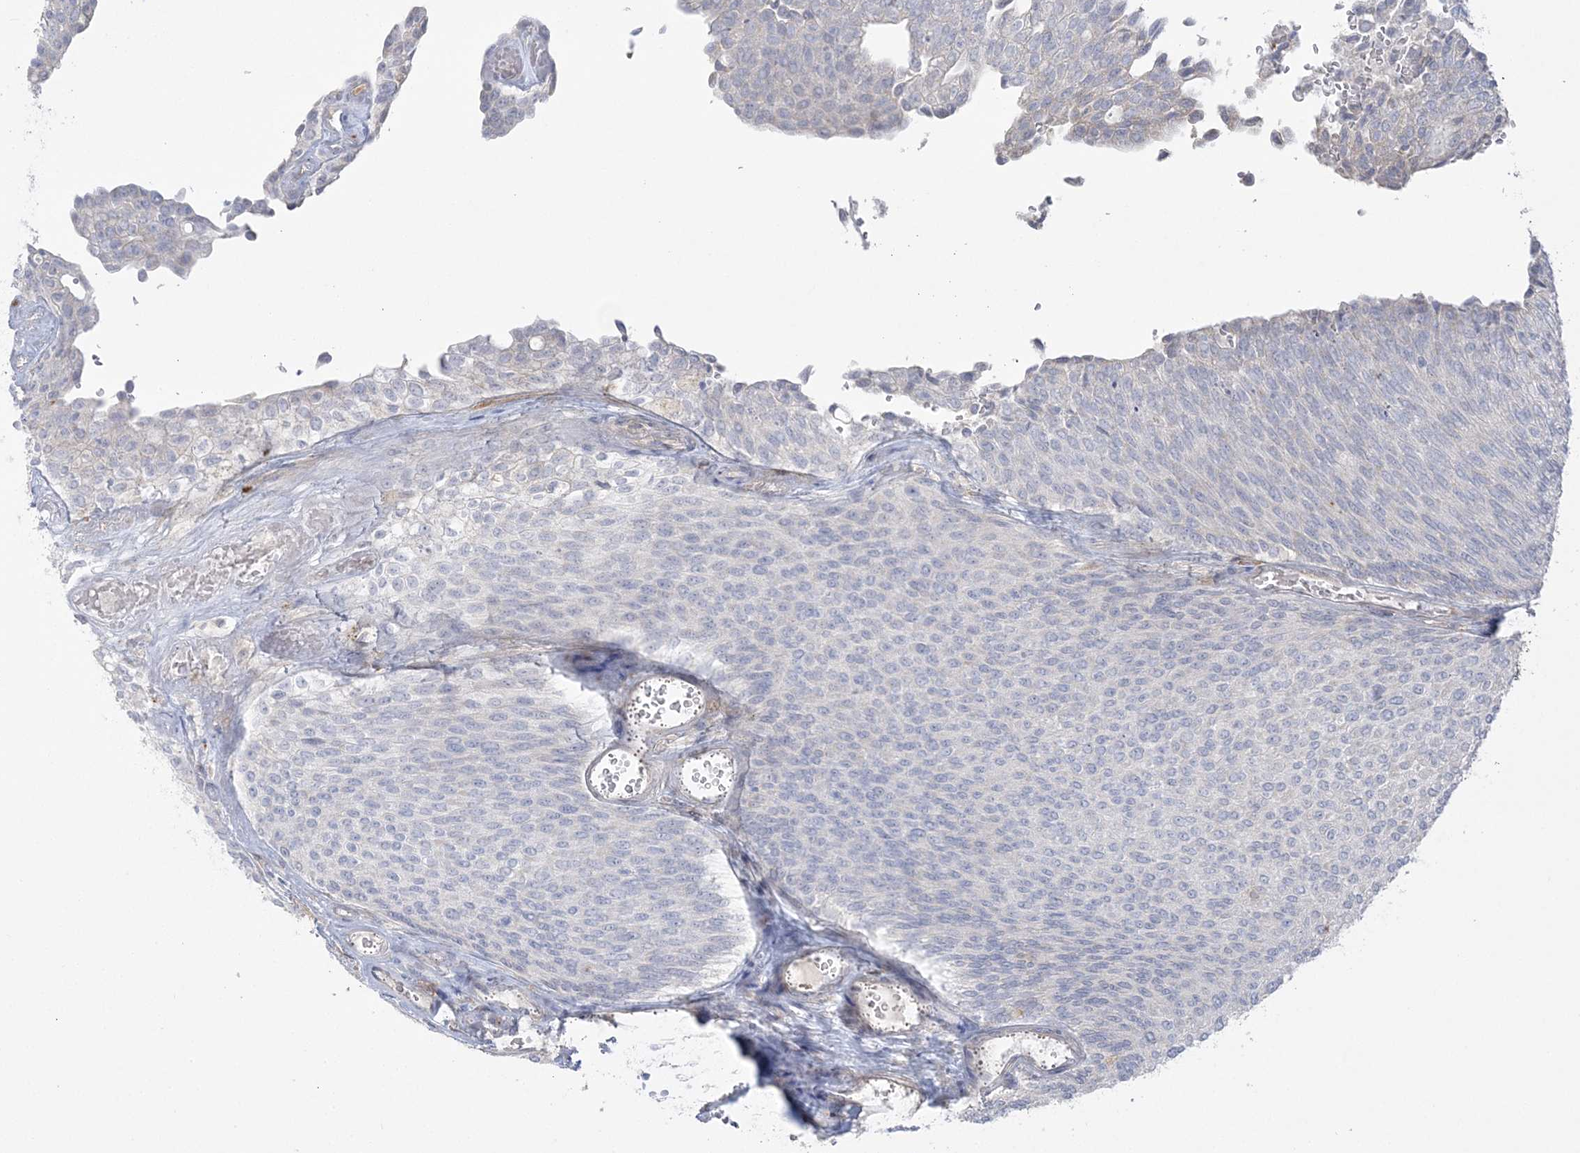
{"staining": {"intensity": "negative", "quantity": "none", "location": "none"}, "tissue": "urothelial cancer", "cell_type": "Tumor cells", "image_type": "cancer", "snomed": [{"axis": "morphology", "description": "Urothelial carcinoma, Low grade"}, {"axis": "topography", "description": "Urinary bladder"}], "caption": "Tumor cells show no significant staining in urothelial cancer.", "gene": "HAAO", "patient": {"sex": "female", "age": 79}}